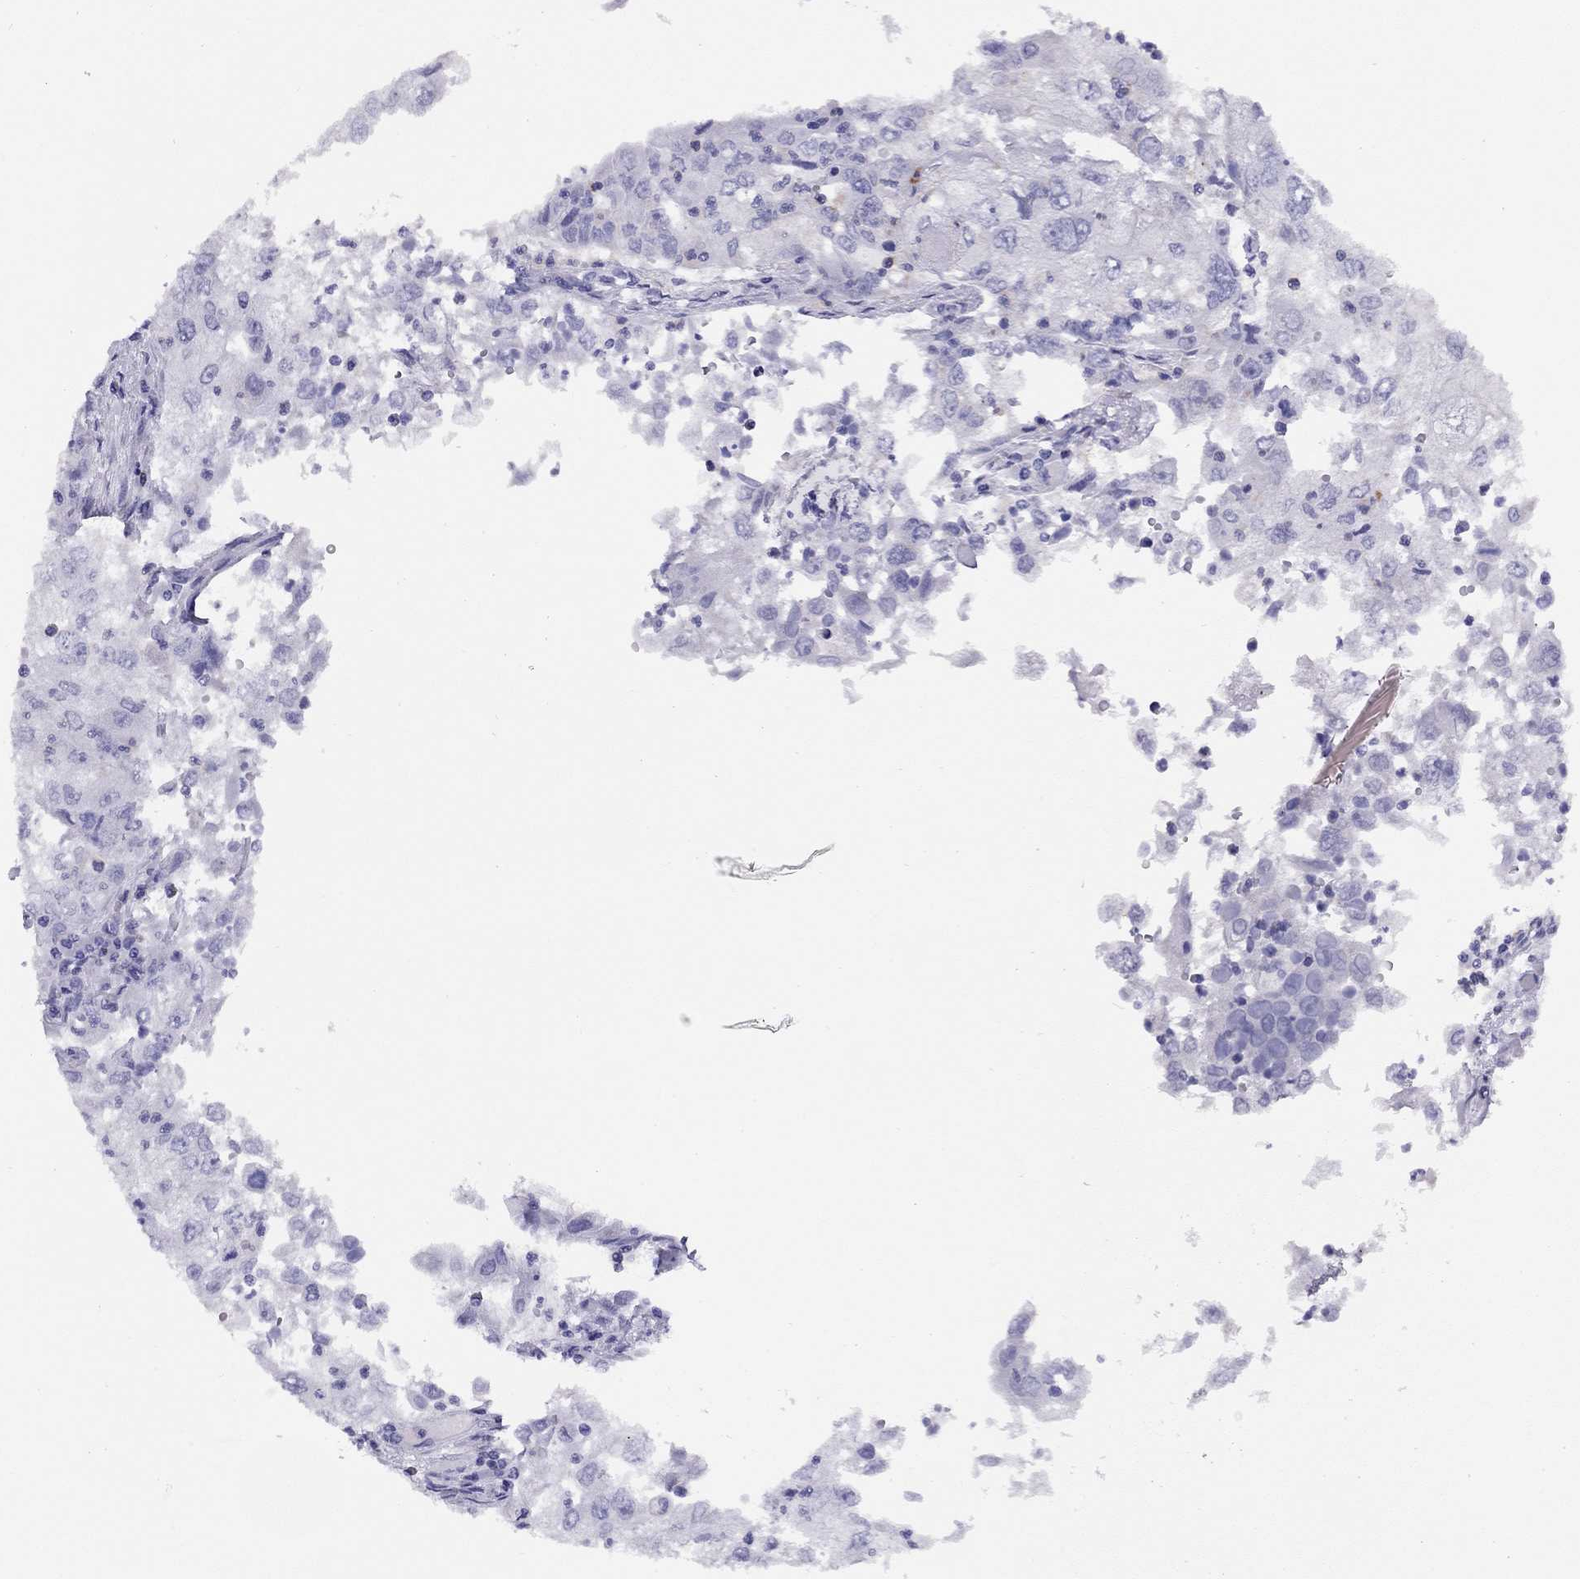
{"staining": {"intensity": "negative", "quantity": "none", "location": "none"}, "tissue": "cervical cancer", "cell_type": "Tumor cells", "image_type": "cancer", "snomed": [{"axis": "morphology", "description": "Squamous cell carcinoma, NOS"}, {"axis": "topography", "description": "Cervix"}], "caption": "Cervical squamous cell carcinoma stained for a protein using immunohistochemistry demonstrates no positivity tumor cells.", "gene": "CITED1", "patient": {"sex": "female", "age": 36}}